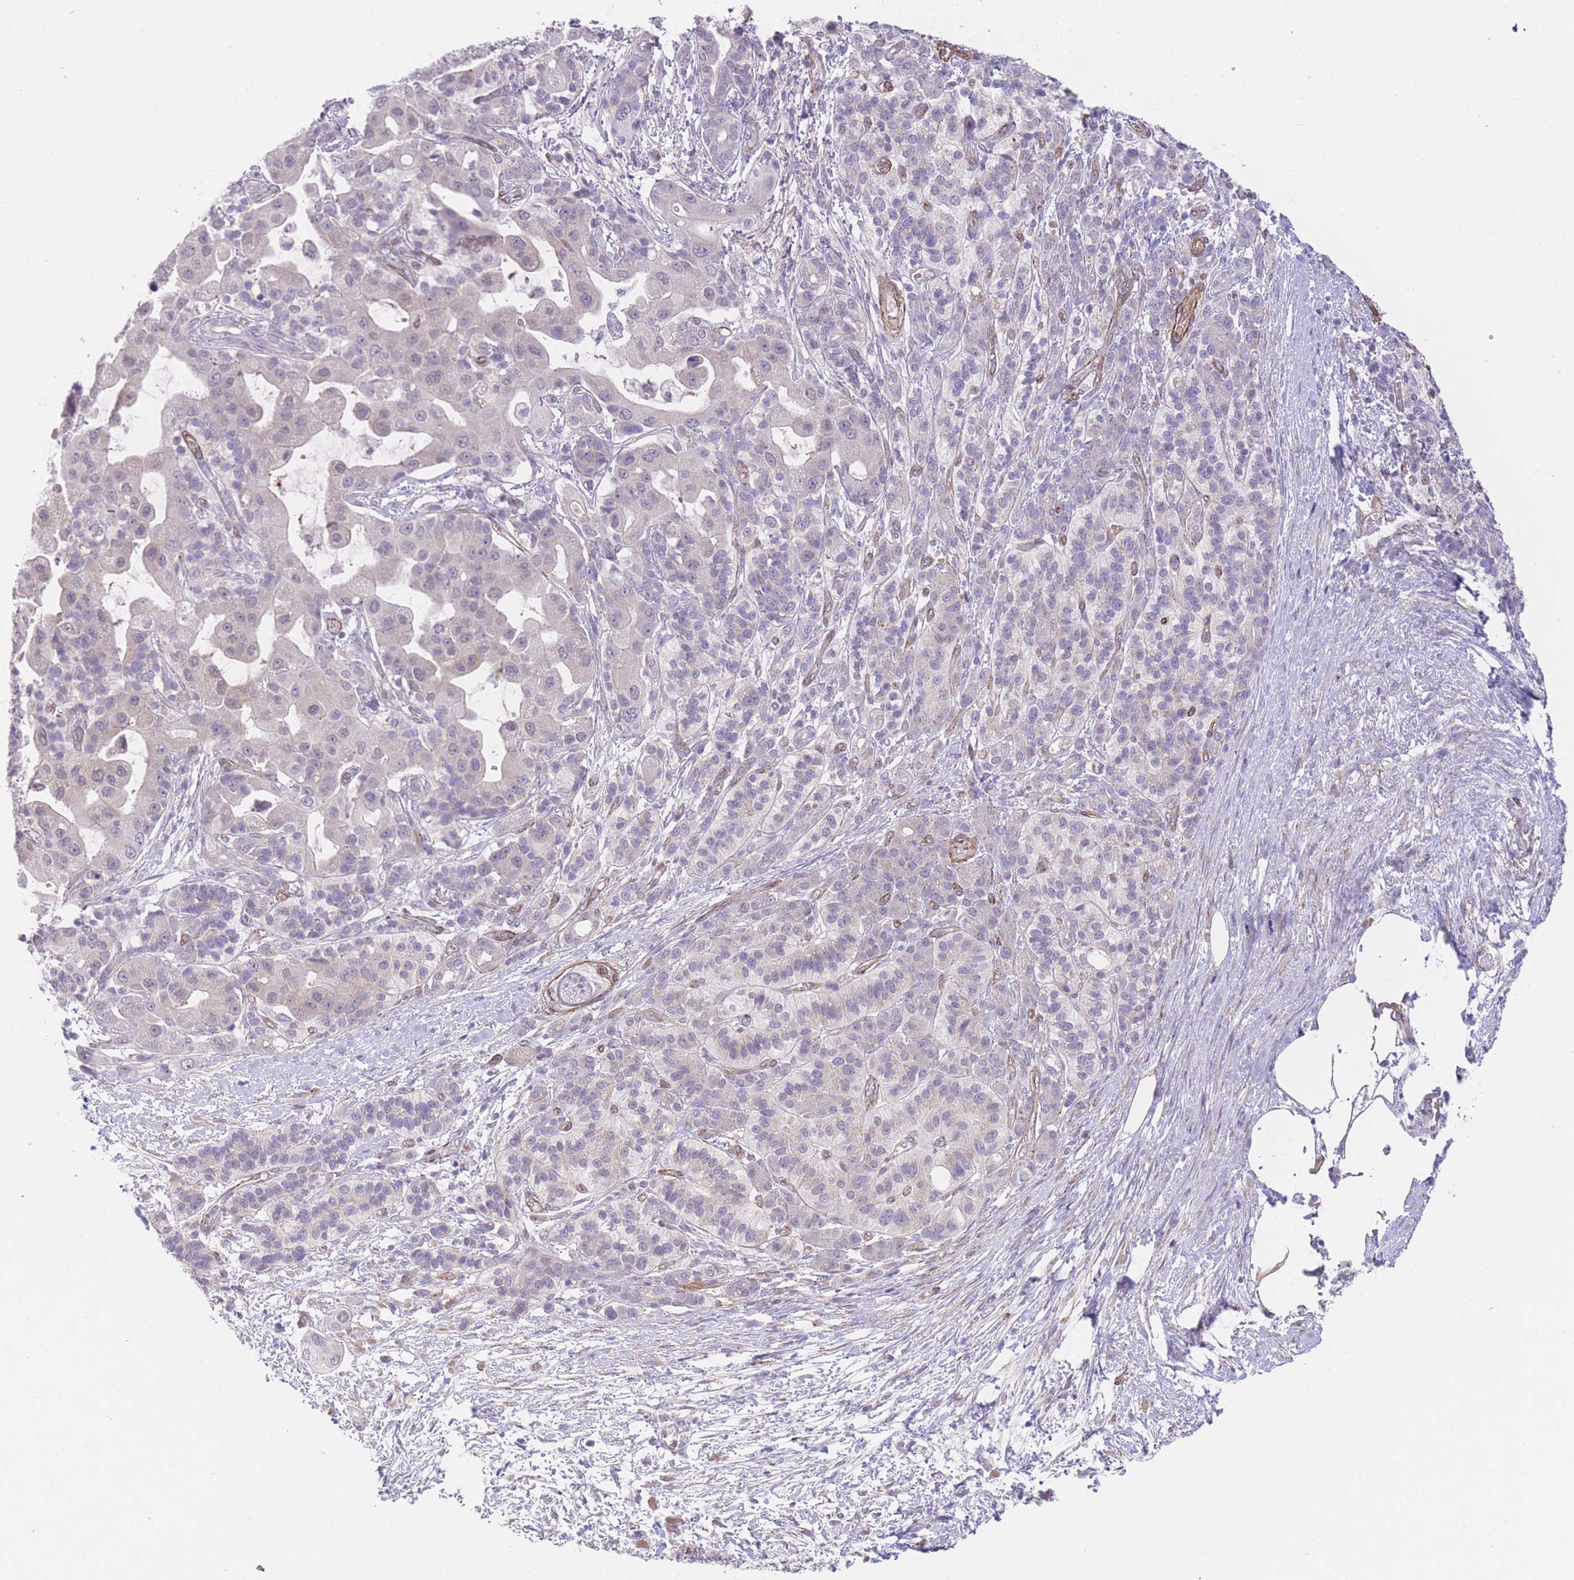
{"staining": {"intensity": "negative", "quantity": "none", "location": "none"}, "tissue": "pancreatic cancer", "cell_type": "Tumor cells", "image_type": "cancer", "snomed": [{"axis": "morphology", "description": "Adenocarcinoma, NOS"}, {"axis": "topography", "description": "Pancreas"}], "caption": "IHC image of neoplastic tissue: human pancreatic cancer stained with DAB (3,3'-diaminobenzidine) exhibits no significant protein expression in tumor cells. (DAB immunohistochemistry visualized using brightfield microscopy, high magnification).", "gene": "QTRT1", "patient": {"sex": "male", "age": 57}}